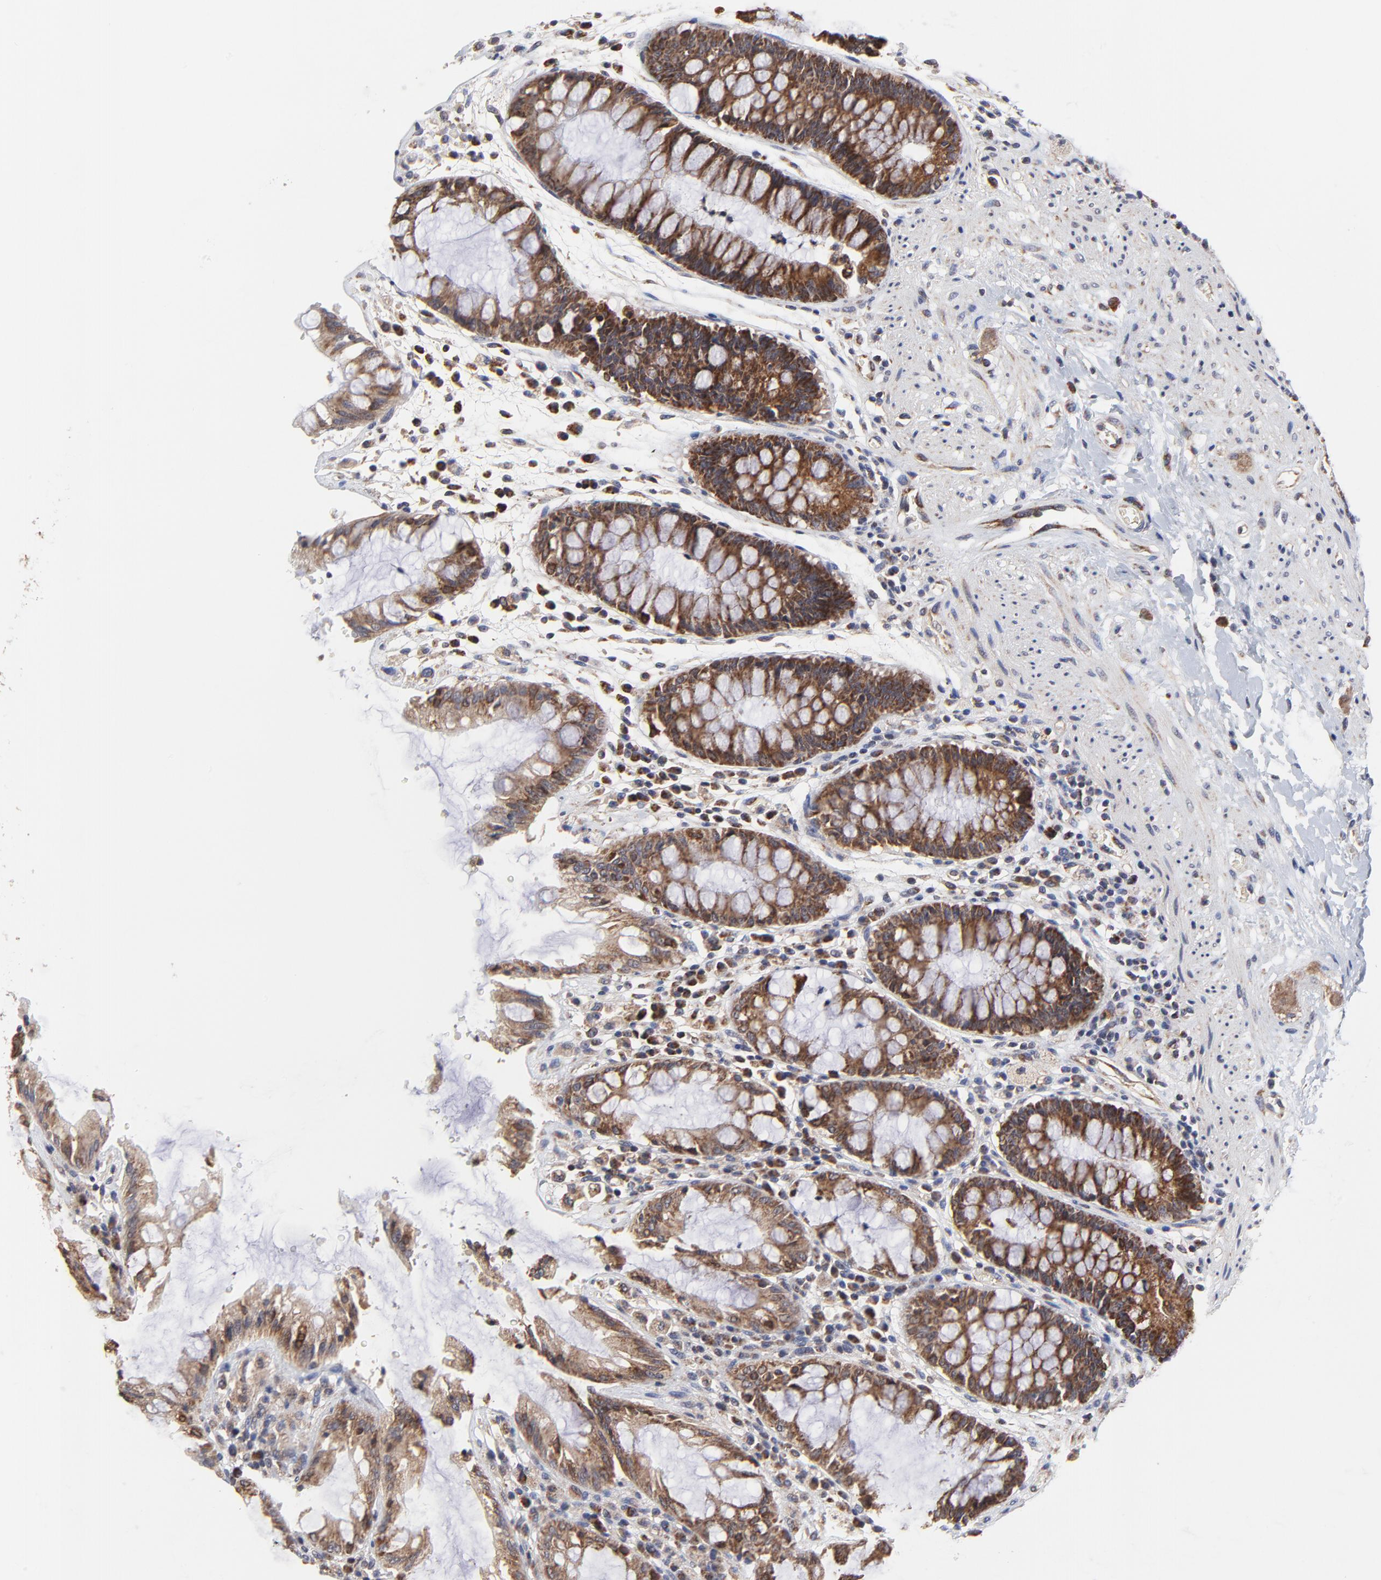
{"staining": {"intensity": "moderate", "quantity": ">75%", "location": "cytoplasmic/membranous"}, "tissue": "rectum", "cell_type": "Glandular cells", "image_type": "normal", "snomed": [{"axis": "morphology", "description": "Normal tissue, NOS"}, {"axis": "topography", "description": "Rectum"}], "caption": "Brown immunohistochemical staining in unremarkable rectum demonstrates moderate cytoplasmic/membranous staining in approximately >75% of glandular cells. (brown staining indicates protein expression, while blue staining denotes nuclei).", "gene": "ZNF550", "patient": {"sex": "female", "age": 46}}